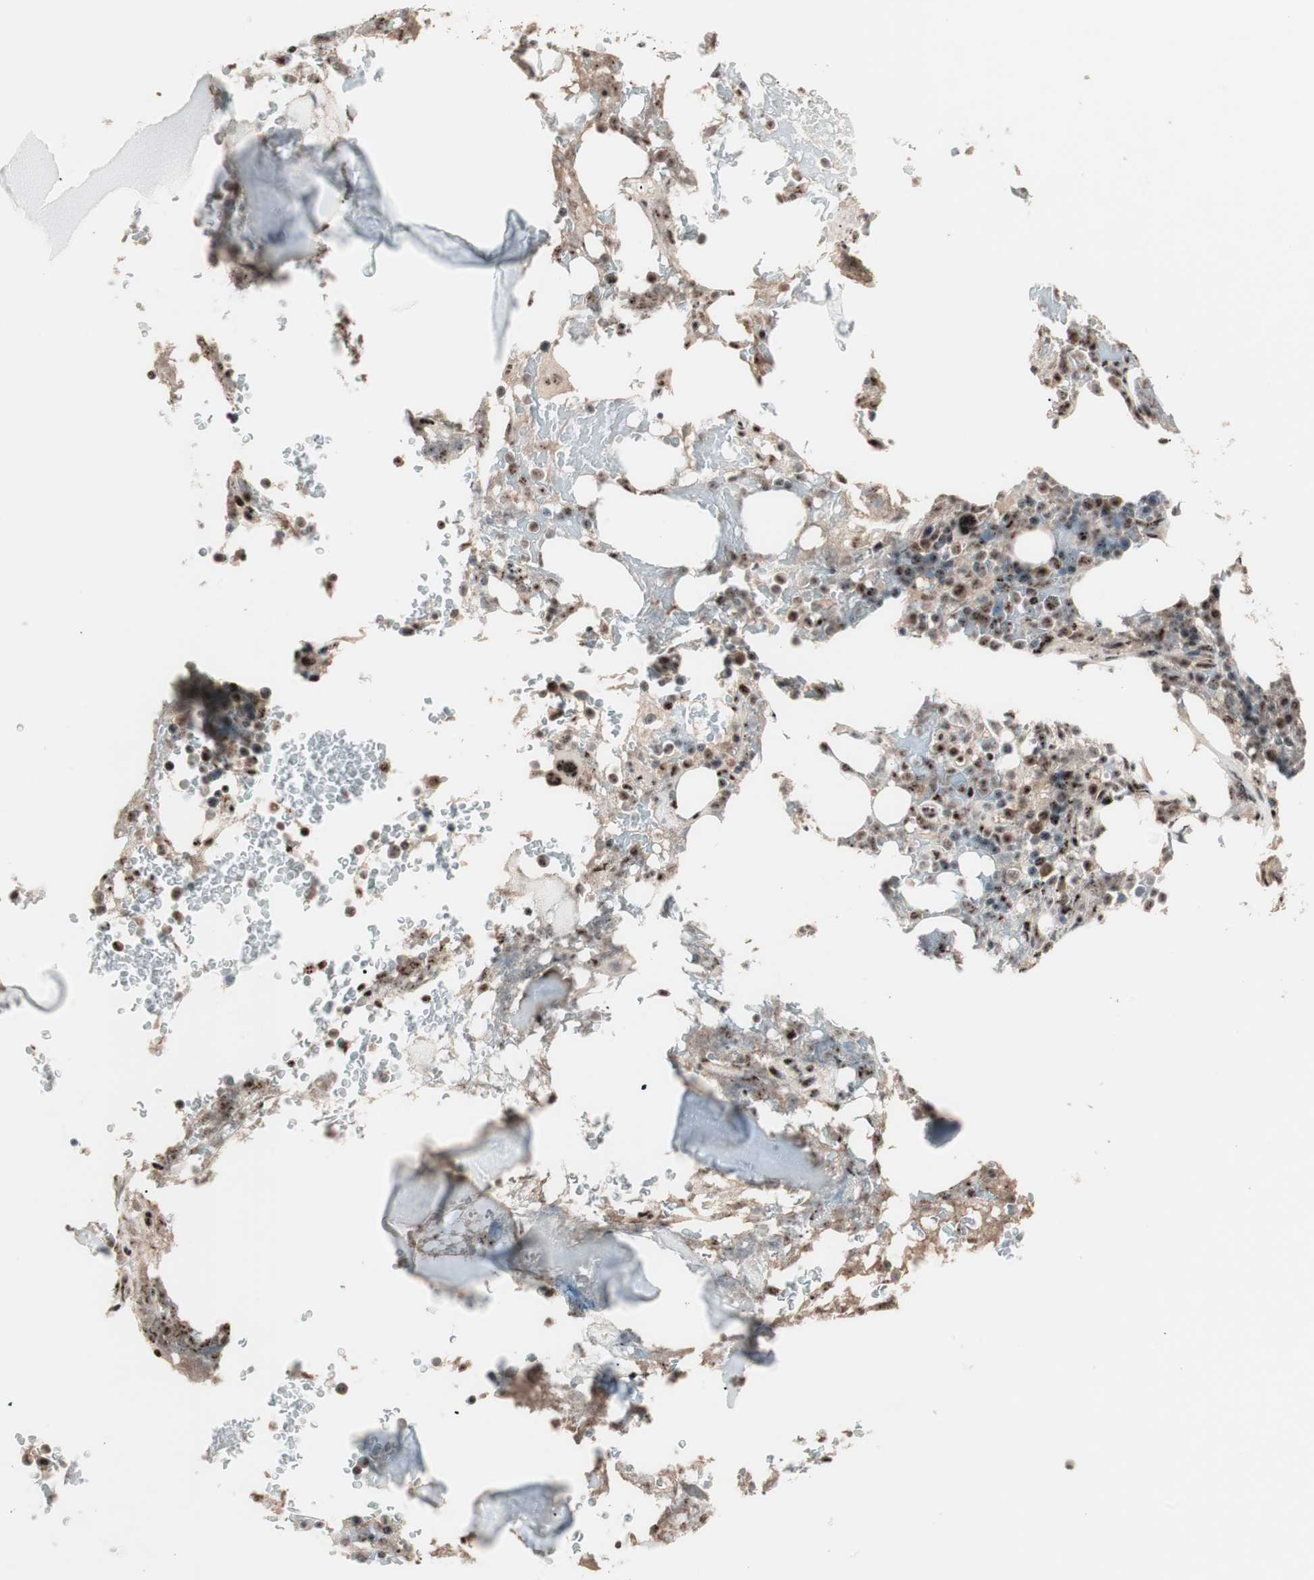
{"staining": {"intensity": "strong", "quantity": "25%-75%", "location": "nuclear"}, "tissue": "bone marrow", "cell_type": "Hematopoietic cells", "image_type": "normal", "snomed": [{"axis": "morphology", "description": "Normal tissue, NOS"}, {"axis": "topography", "description": "Bone marrow"}], "caption": "A brown stain labels strong nuclear staining of a protein in hematopoietic cells of unremarkable bone marrow. (Stains: DAB in brown, nuclei in blue, Microscopy: brightfield microscopy at high magnification).", "gene": "NR5A2", "patient": {"sex": "female", "age": 66}}